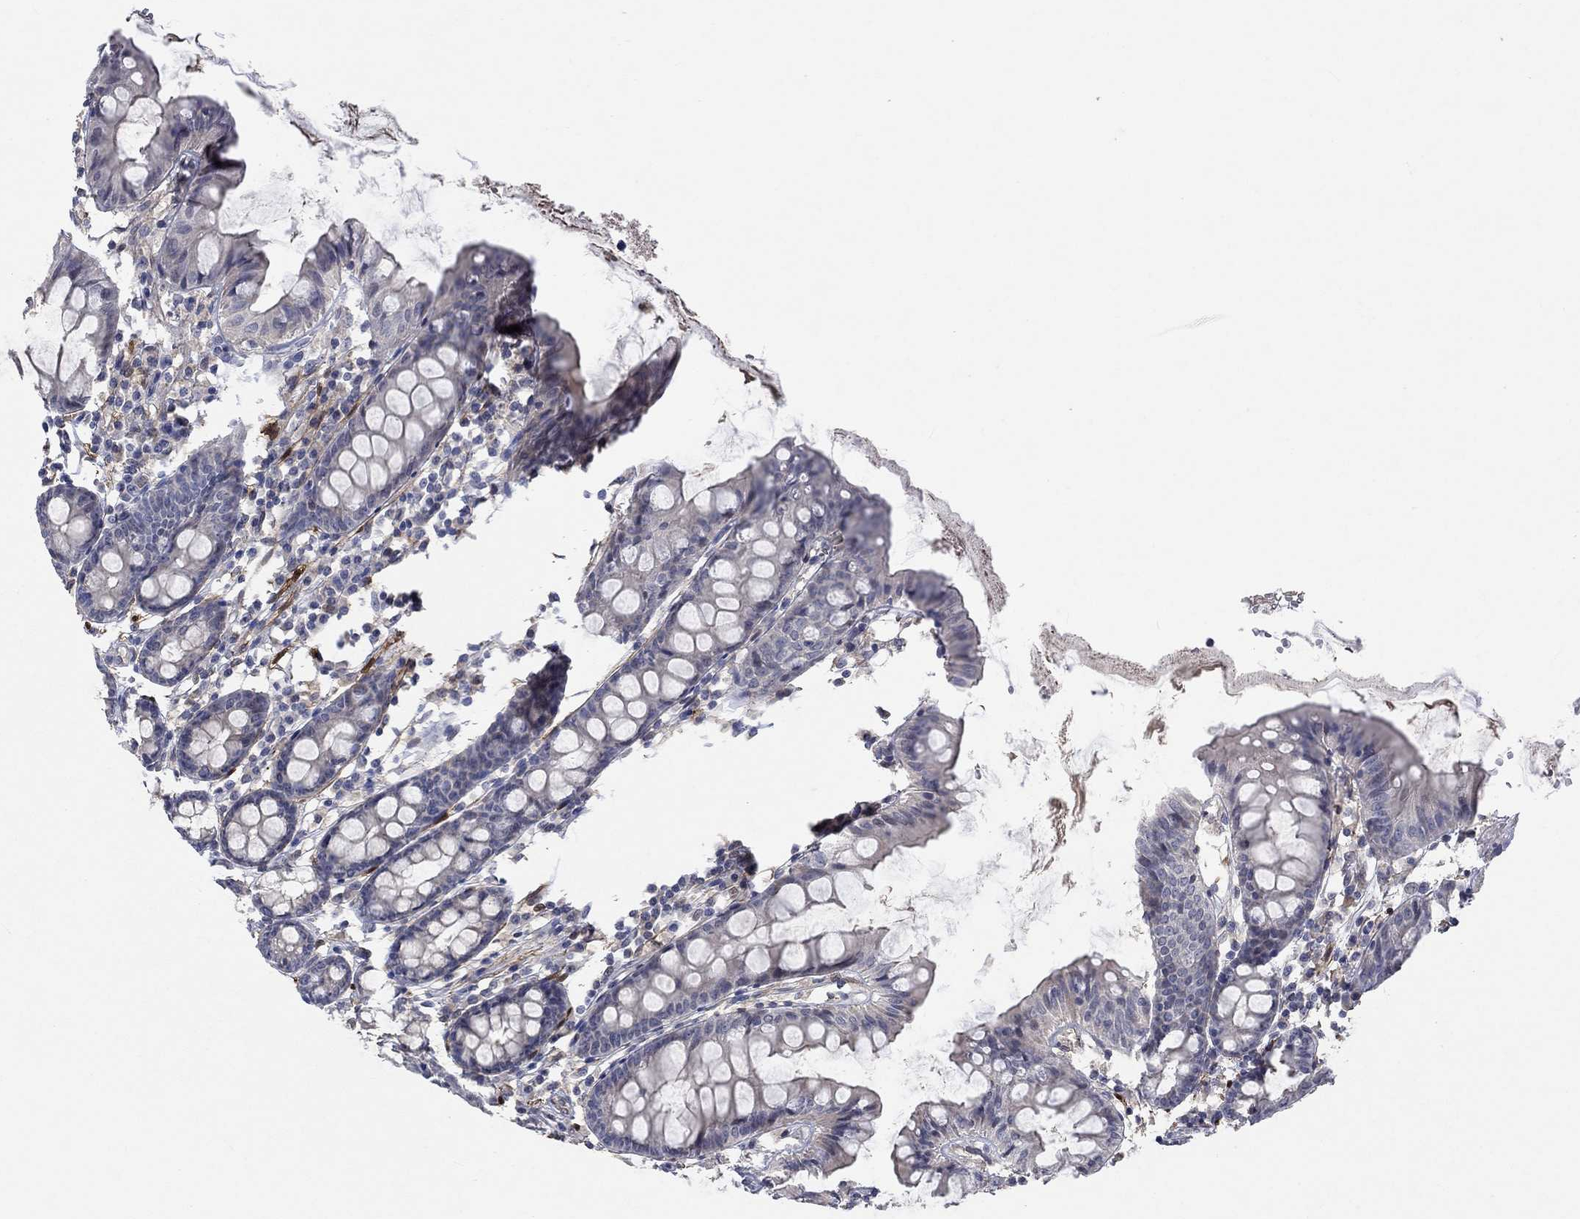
{"staining": {"intensity": "strong", "quantity": "<25%", "location": "cytoplasmic/membranous"}, "tissue": "colon", "cell_type": "Endothelial cells", "image_type": "normal", "snomed": [{"axis": "morphology", "description": "Normal tissue, NOS"}, {"axis": "topography", "description": "Colon"}], "caption": "Protein staining shows strong cytoplasmic/membranous staining in about <25% of endothelial cells in benign colon.", "gene": "TGM2", "patient": {"sex": "female", "age": 84}}